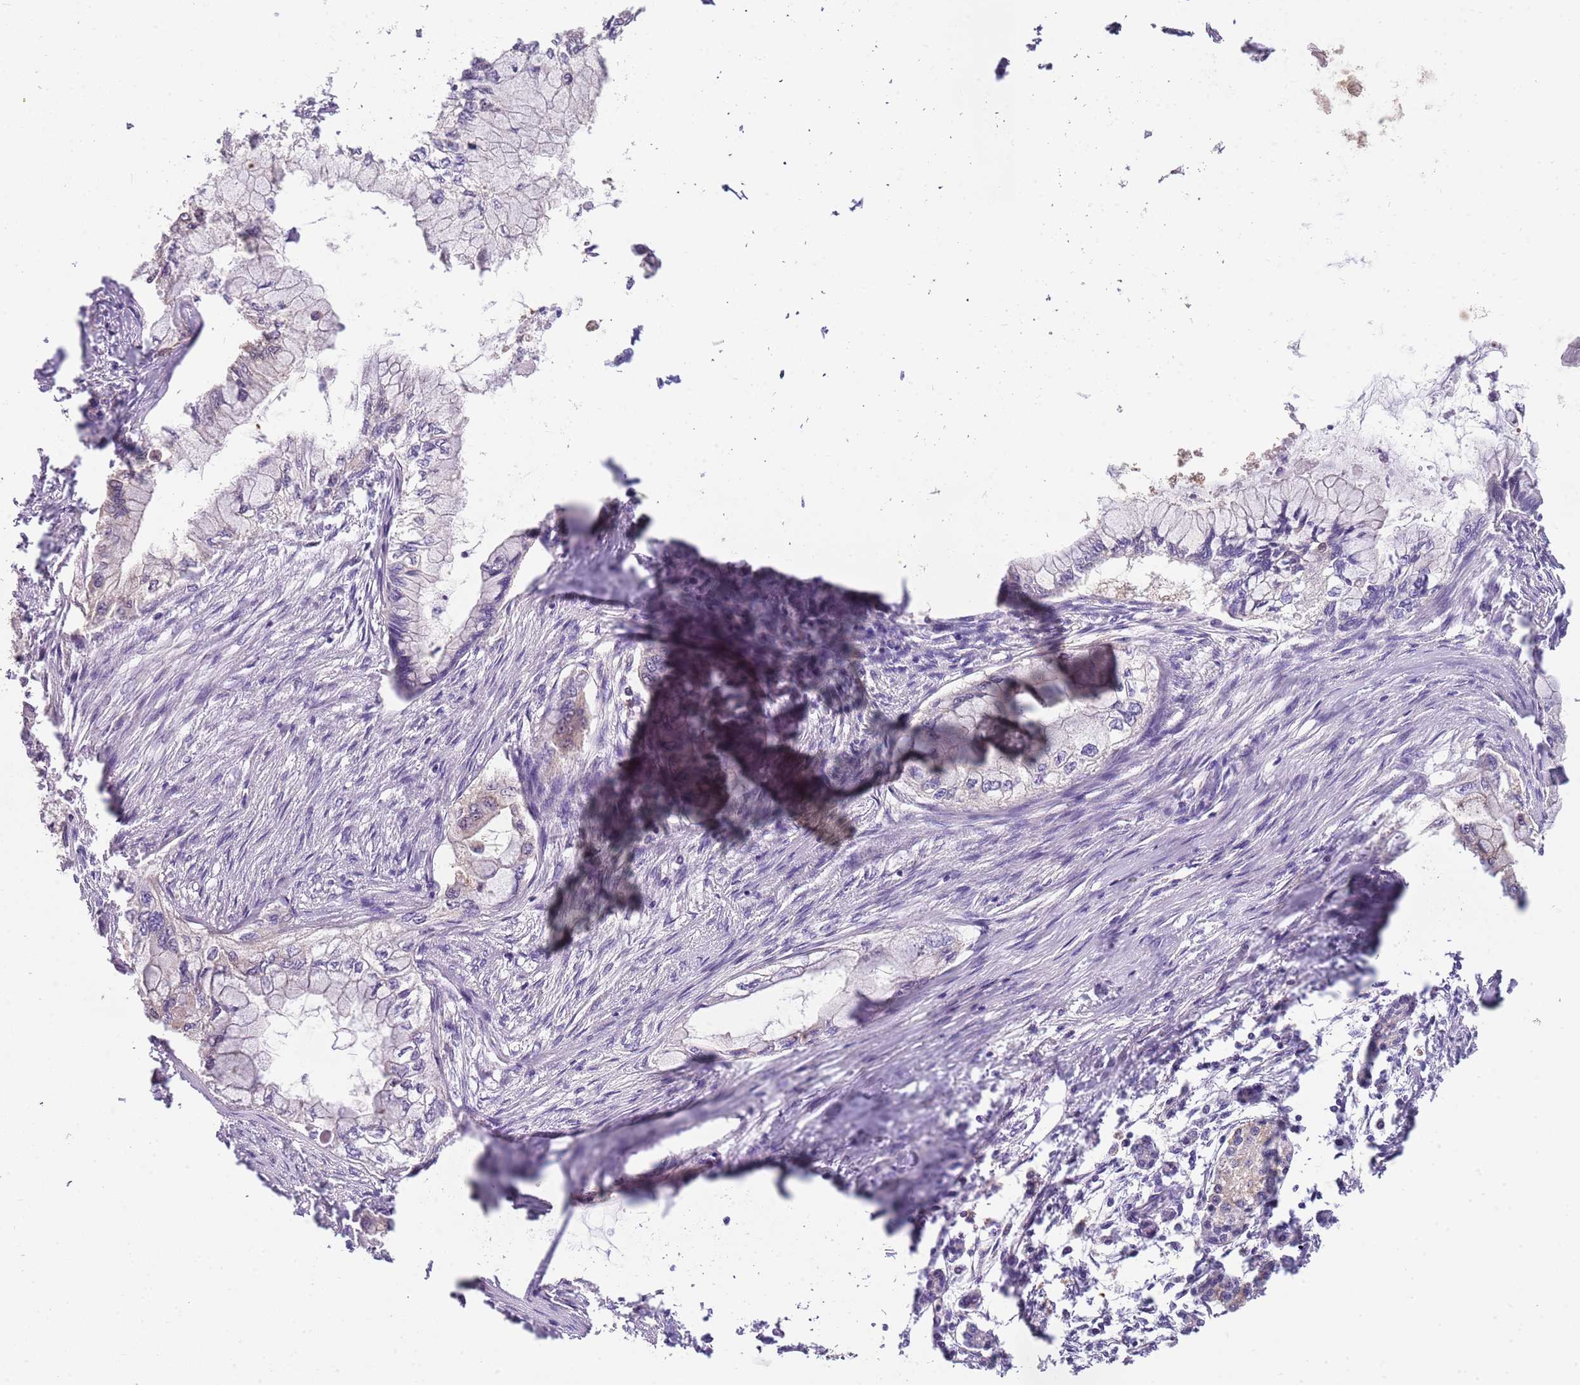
{"staining": {"intensity": "weak", "quantity": "<25%", "location": "cytoplasmic/membranous"}, "tissue": "pancreatic cancer", "cell_type": "Tumor cells", "image_type": "cancer", "snomed": [{"axis": "morphology", "description": "Adenocarcinoma, NOS"}, {"axis": "topography", "description": "Pancreas"}], "caption": "Photomicrograph shows no protein expression in tumor cells of pancreatic adenocarcinoma tissue.", "gene": "ARHGAP5", "patient": {"sex": "male", "age": 48}}